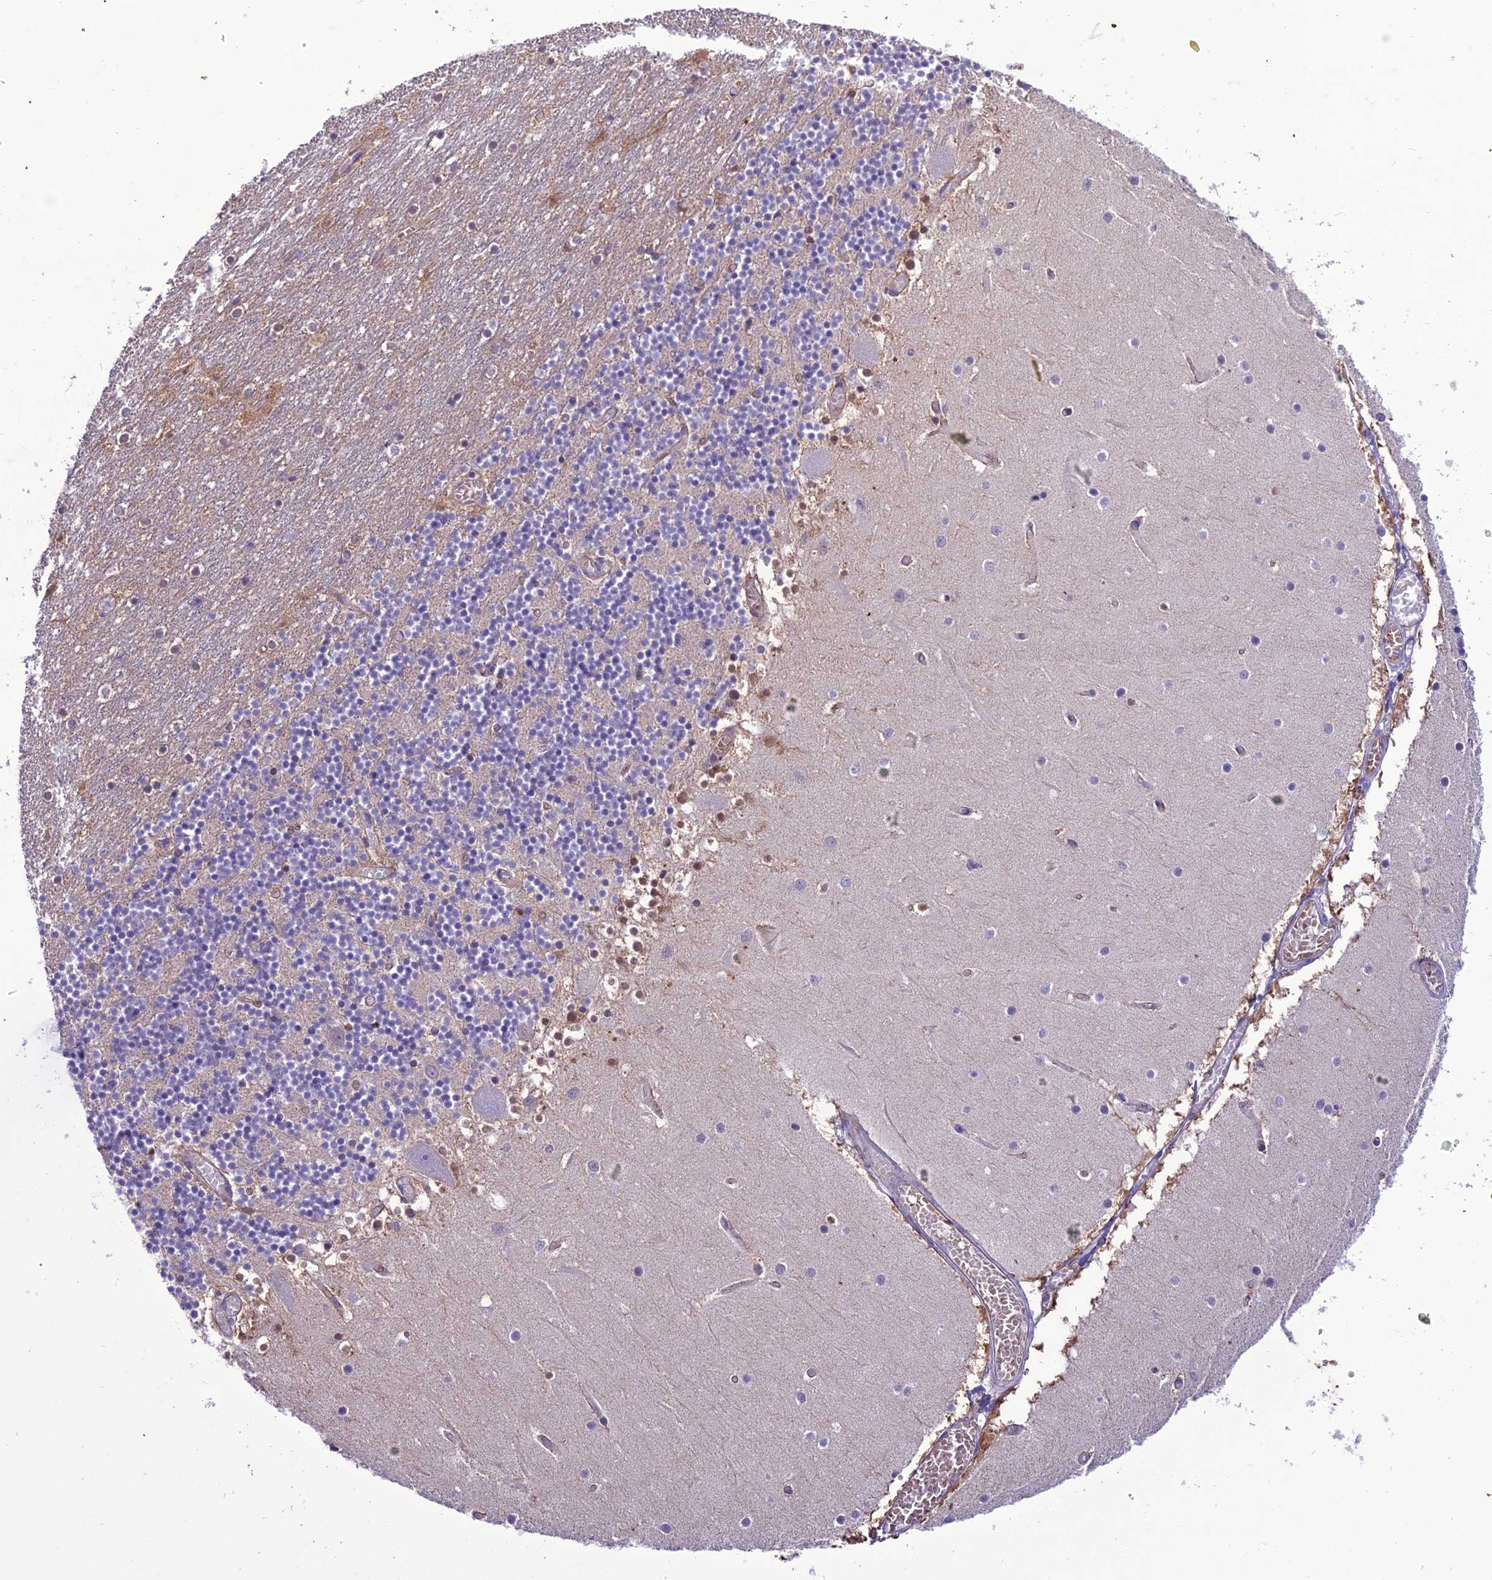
{"staining": {"intensity": "negative", "quantity": "none", "location": "none"}, "tissue": "cerebellum", "cell_type": "Cells in granular layer", "image_type": "normal", "snomed": [{"axis": "morphology", "description": "Normal tissue, NOS"}, {"axis": "topography", "description": "Cerebellum"}], "caption": "Cells in granular layer are negative for brown protein staining in benign cerebellum. The staining is performed using DAB brown chromogen with nuclei counter-stained in using hematoxylin.", "gene": "BORCS6", "patient": {"sex": "female", "age": 28}}